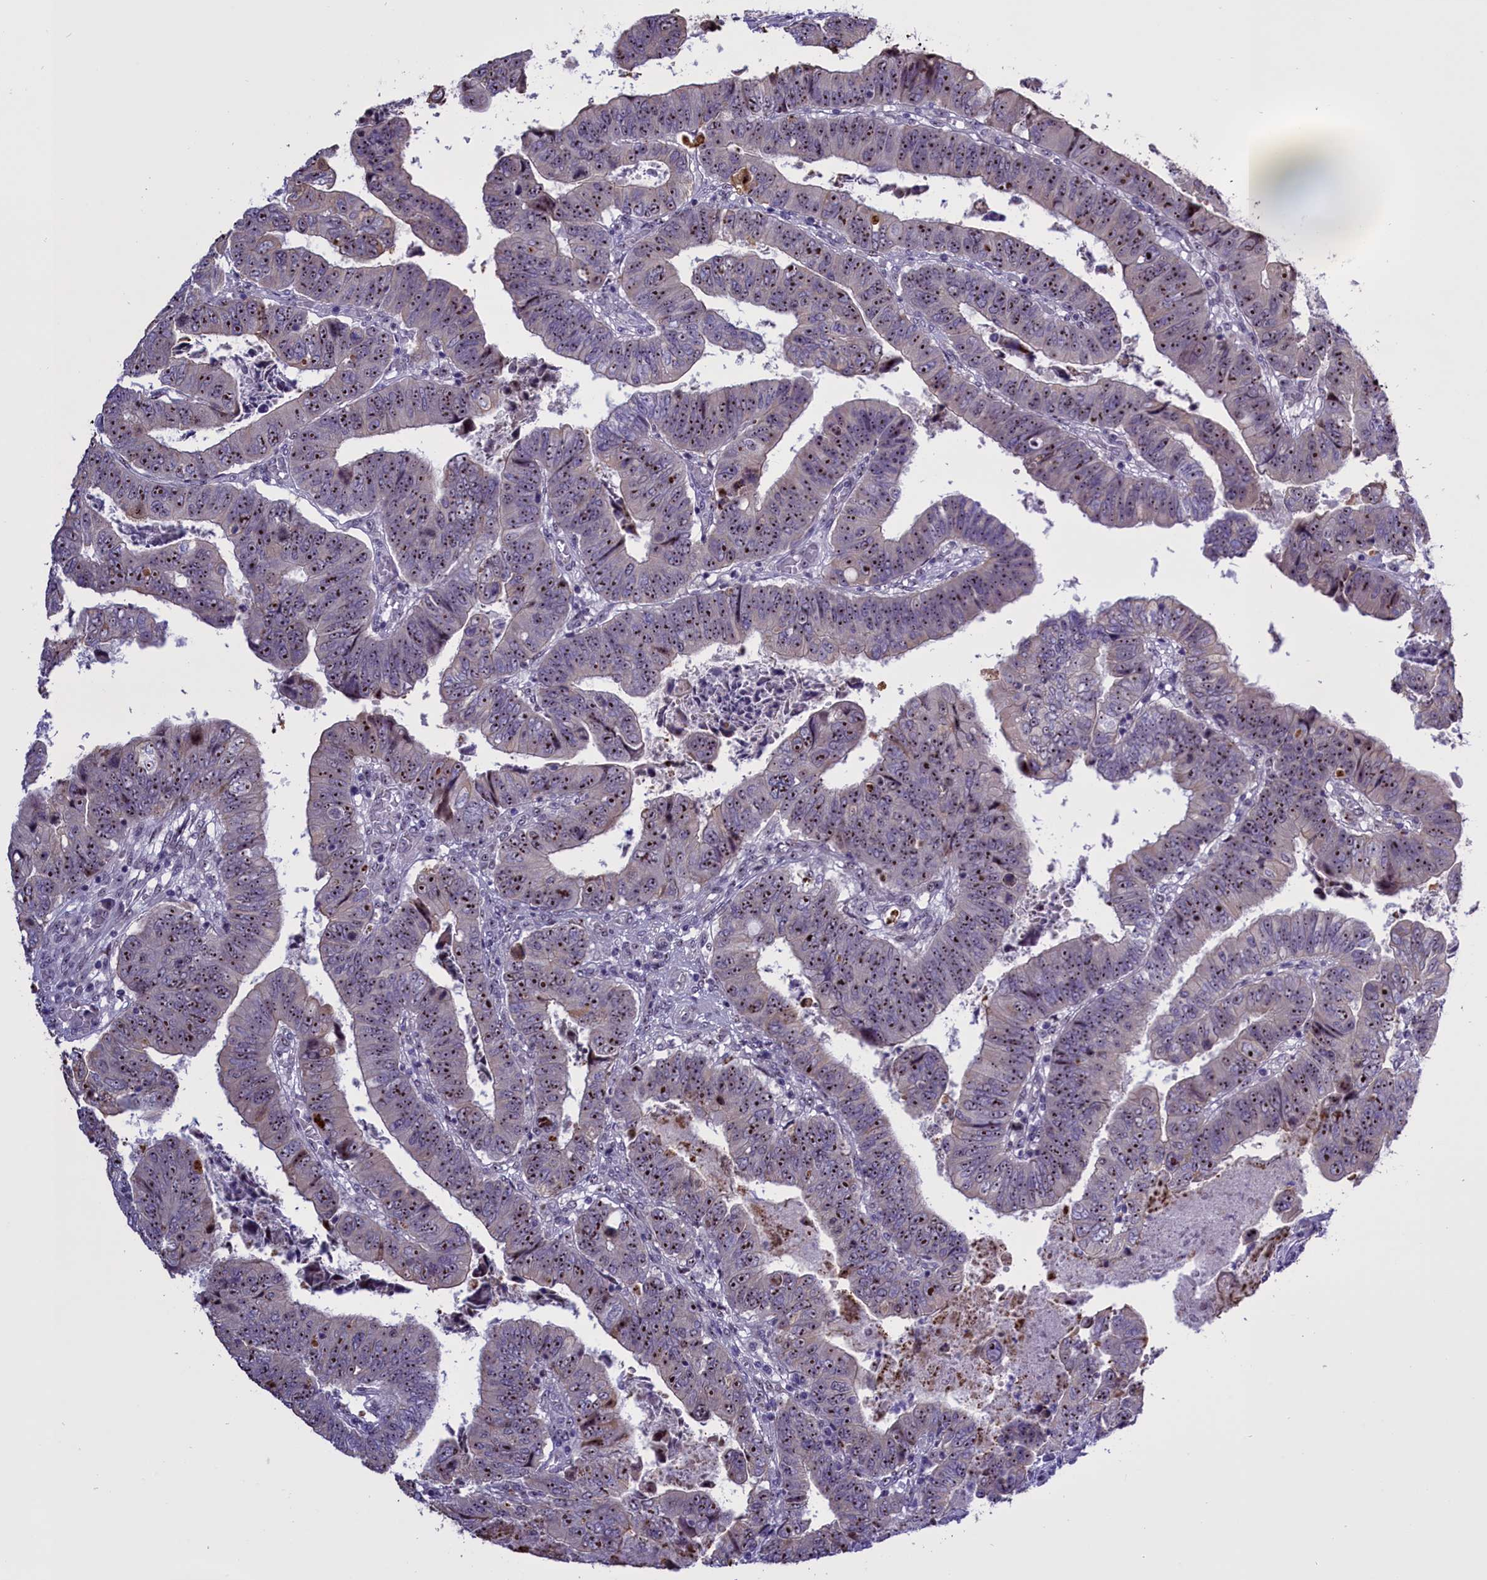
{"staining": {"intensity": "strong", "quantity": ">75%", "location": "nuclear"}, "tissue": "colorectal cancer", "cell_type": "Tumor cells", "image_type": "cancer", "snomed": [{"axis": "morphology", "description": "Normal tissue, NOS"}, {"axis": "morphology", "description": "Adenocarcinoma, NOS"}, {"axis": "topography", "description": "Rectum"}], "caption": "Immunohistochemistry (IHC) of human colorectal cancer shows high levels of strong nuclear staining in about >75% of tumor cells. The staining is performed using DAB (3,3'-diaminobenzidine) brown chromogen to label protein expression. The nuclei are counter-stained blue using hematoxylin.", "gene": "TBL3", "patient": {"sex": "female", "age": 65}}